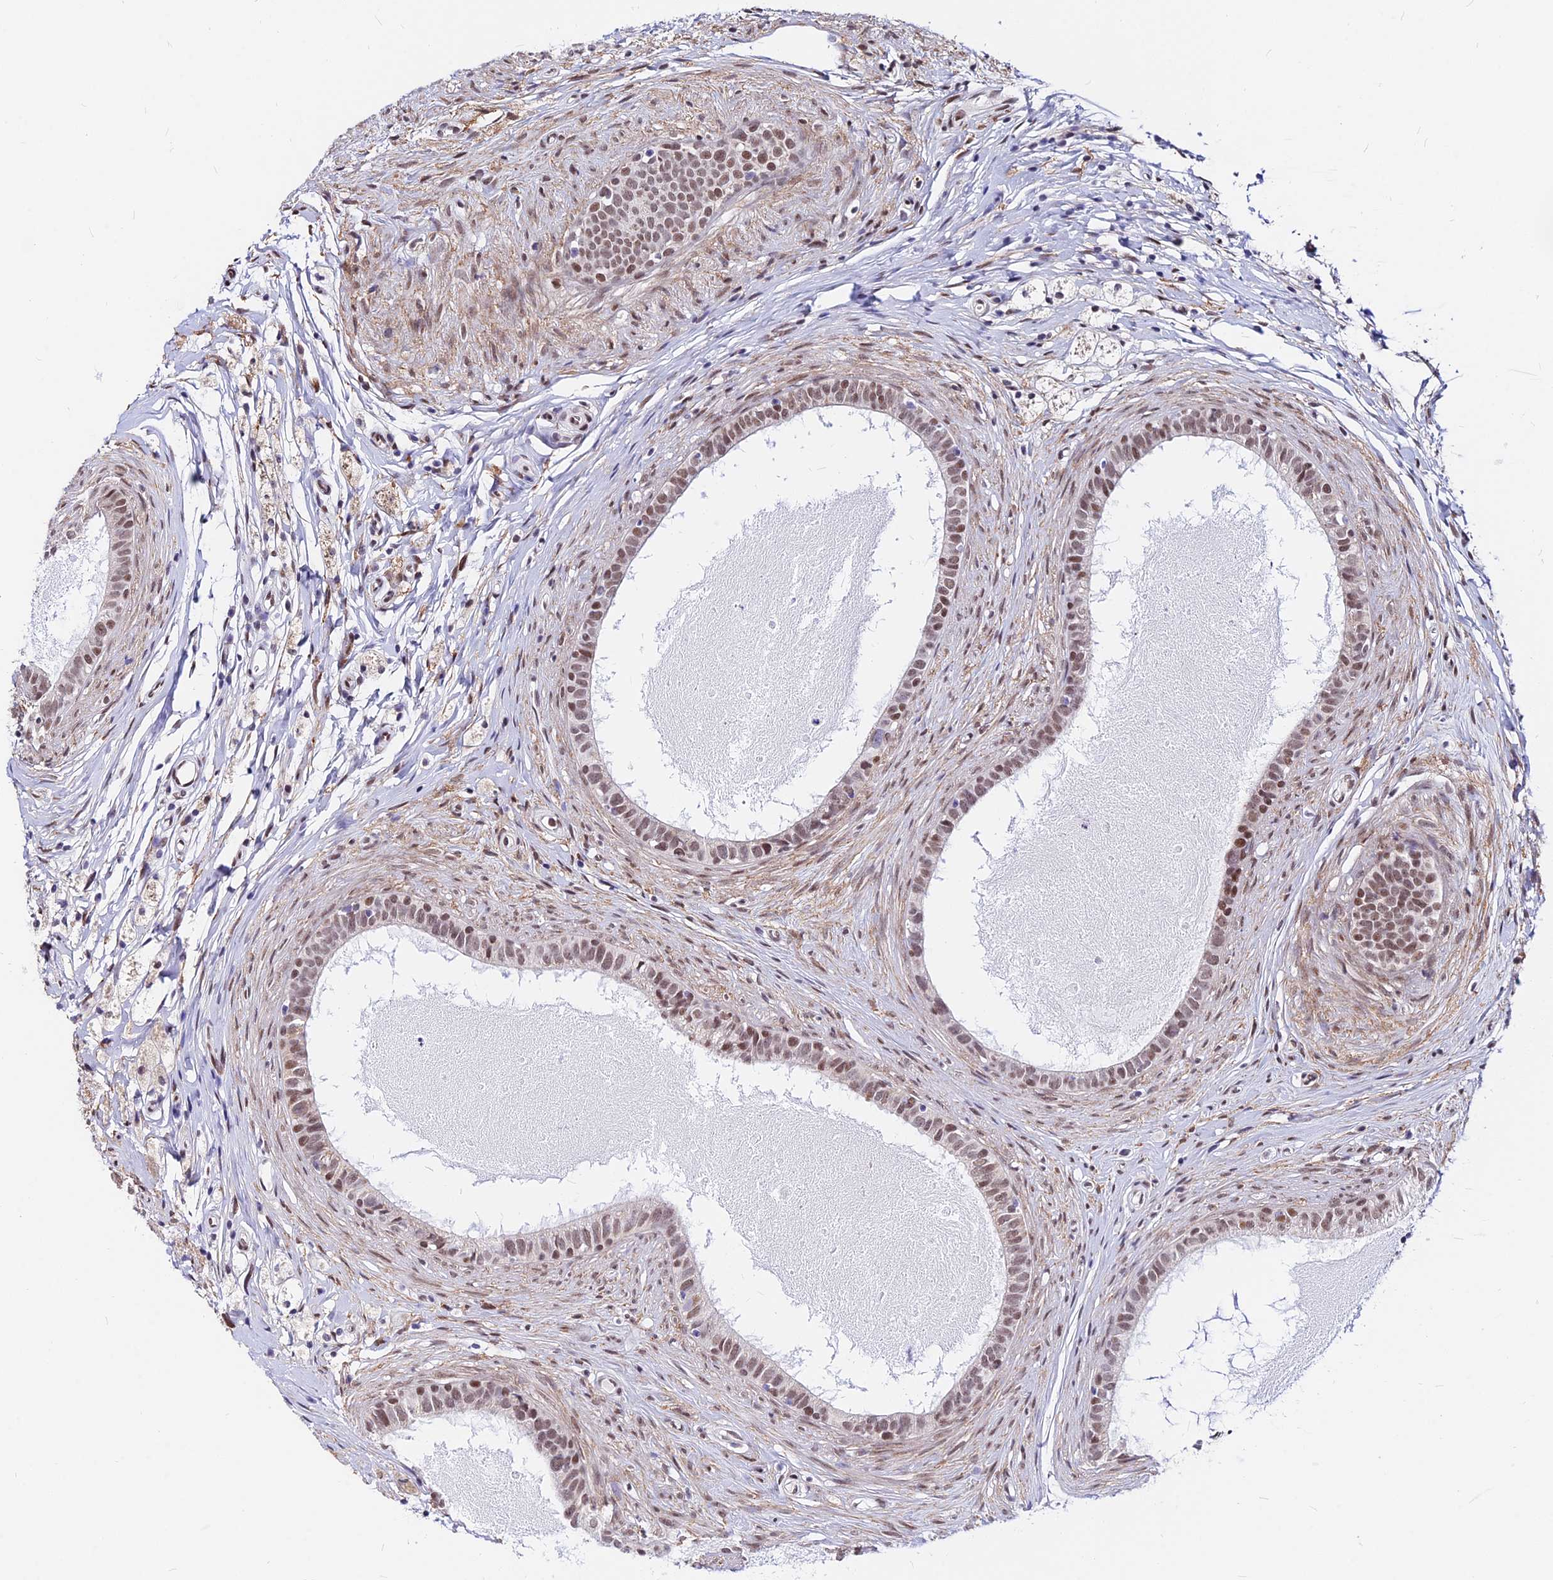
{"staining": {"intensity": "moderate", "quantity": ">75%", "location": "nuclear"}, "tissue": "epididymis", "cell_type": "Glandular cells", "image_type": "normal", "snomed": [{"axis": "morphology", "description": "Normal tissue, NOS"}, {"axis": "topography", "description": "Epididymis"}], "caption": "Human epididymis stained for a protein (brown) exhibits moderate nuclear positive expression in about >75% of glandular cells.", "gene": "KCTD13", "patient": {"sex": "male", "age": 80}}